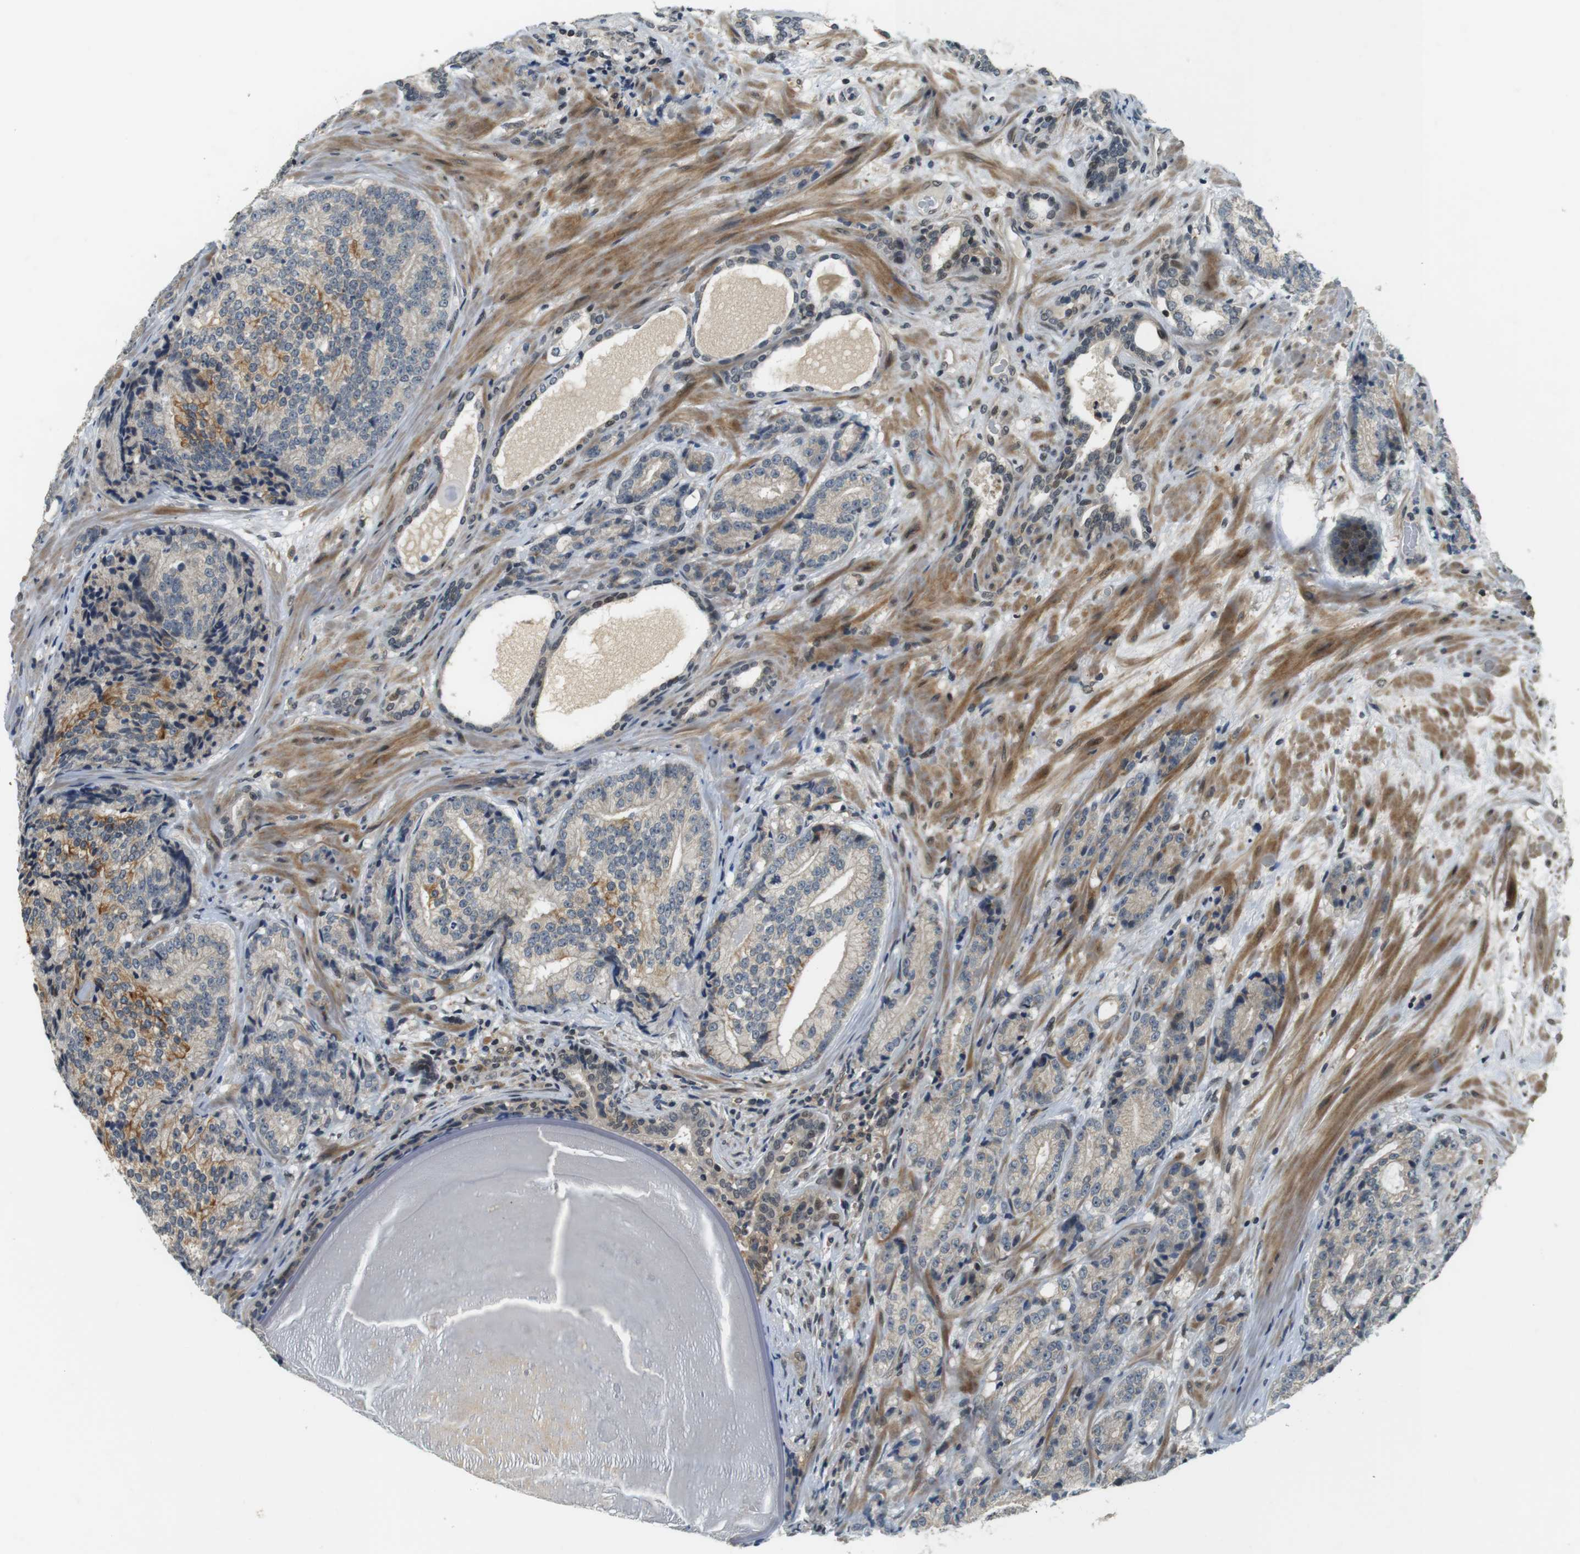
{"staining": {"intensity": "moderate", "quantity": "<25%", "location": "cytoplasmic/membranous"}, "tissue": "prostate cancer", "cell_type": "Tumor cells", "image_type": "cancer", "snomed": [{"axis": "morphology", "description": "Adenocarcinoma, High grade"}, {"axis": "topography", "description": "Prostate"}], "caption": "Protein staining exhibits moderate cytoplasmic/membranous expression in about <25% of tumor cells in high-grade adenocarcinoma (prostate).", "gene": "BRD4", "patient": {"sex": "male", "age": 61}}